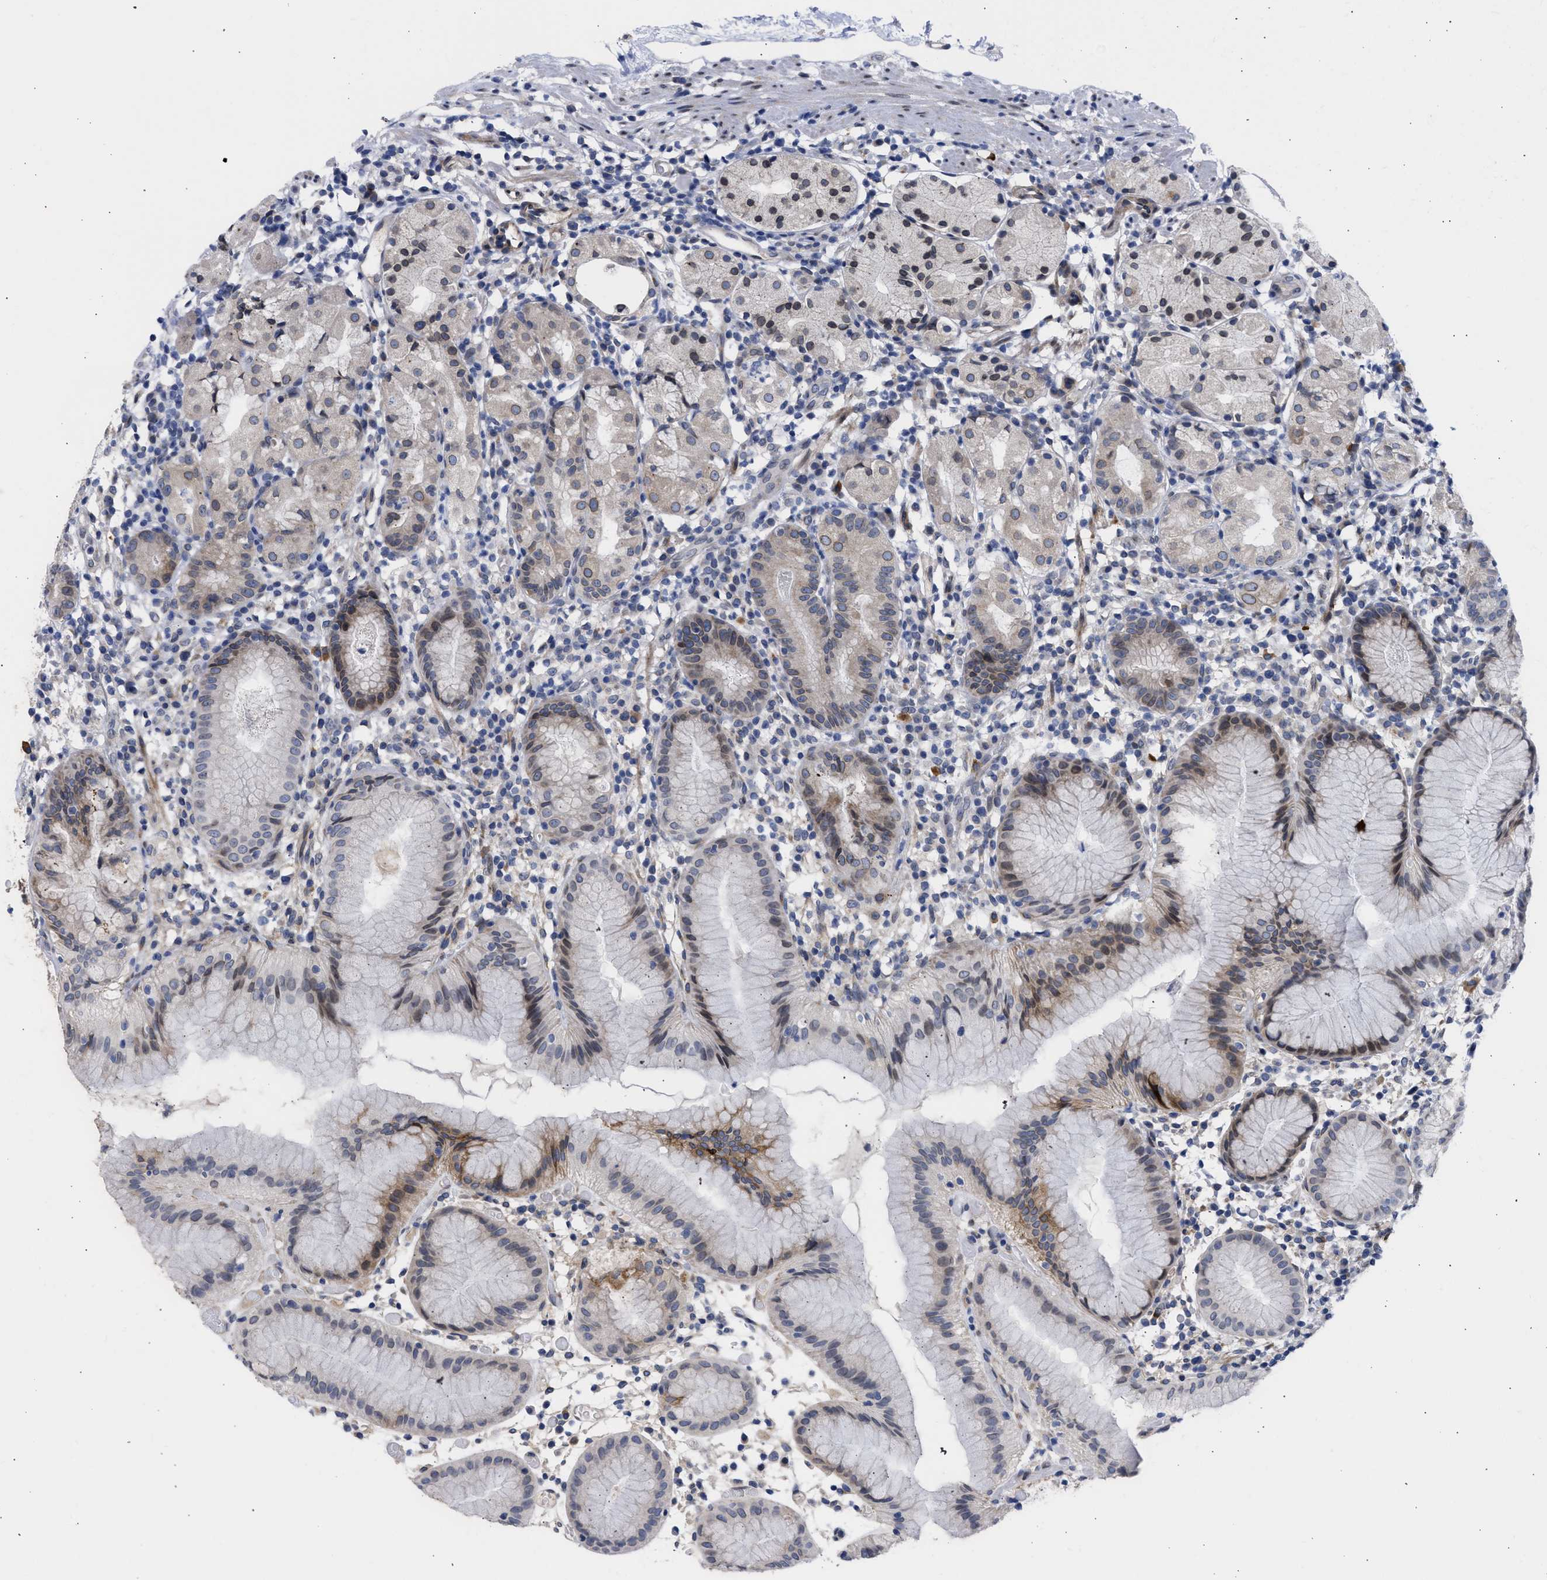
{"staining": {"intensity": "moderate", "quantity": "<25%", "location": "nuclear"}, "tissue": "stomach", "cell_type": "Glandular cells", "image_type": "normal", "snomed": [{"axis": "morphology", "description": "Normal tissue, NOS"}, {"axis": "topography", "description": "Stomach"}, {"axis": "topography", "description": "Stomach, lower"}], "caption": "IHC (DAB (3,3'-diaminobenzidine)) staining of normal stomach exhibits moderate nuclear protein positivity in about <25% of glandular cells.", "gene": "NUP35", "patient": {"sex": "female", "age": 75}}